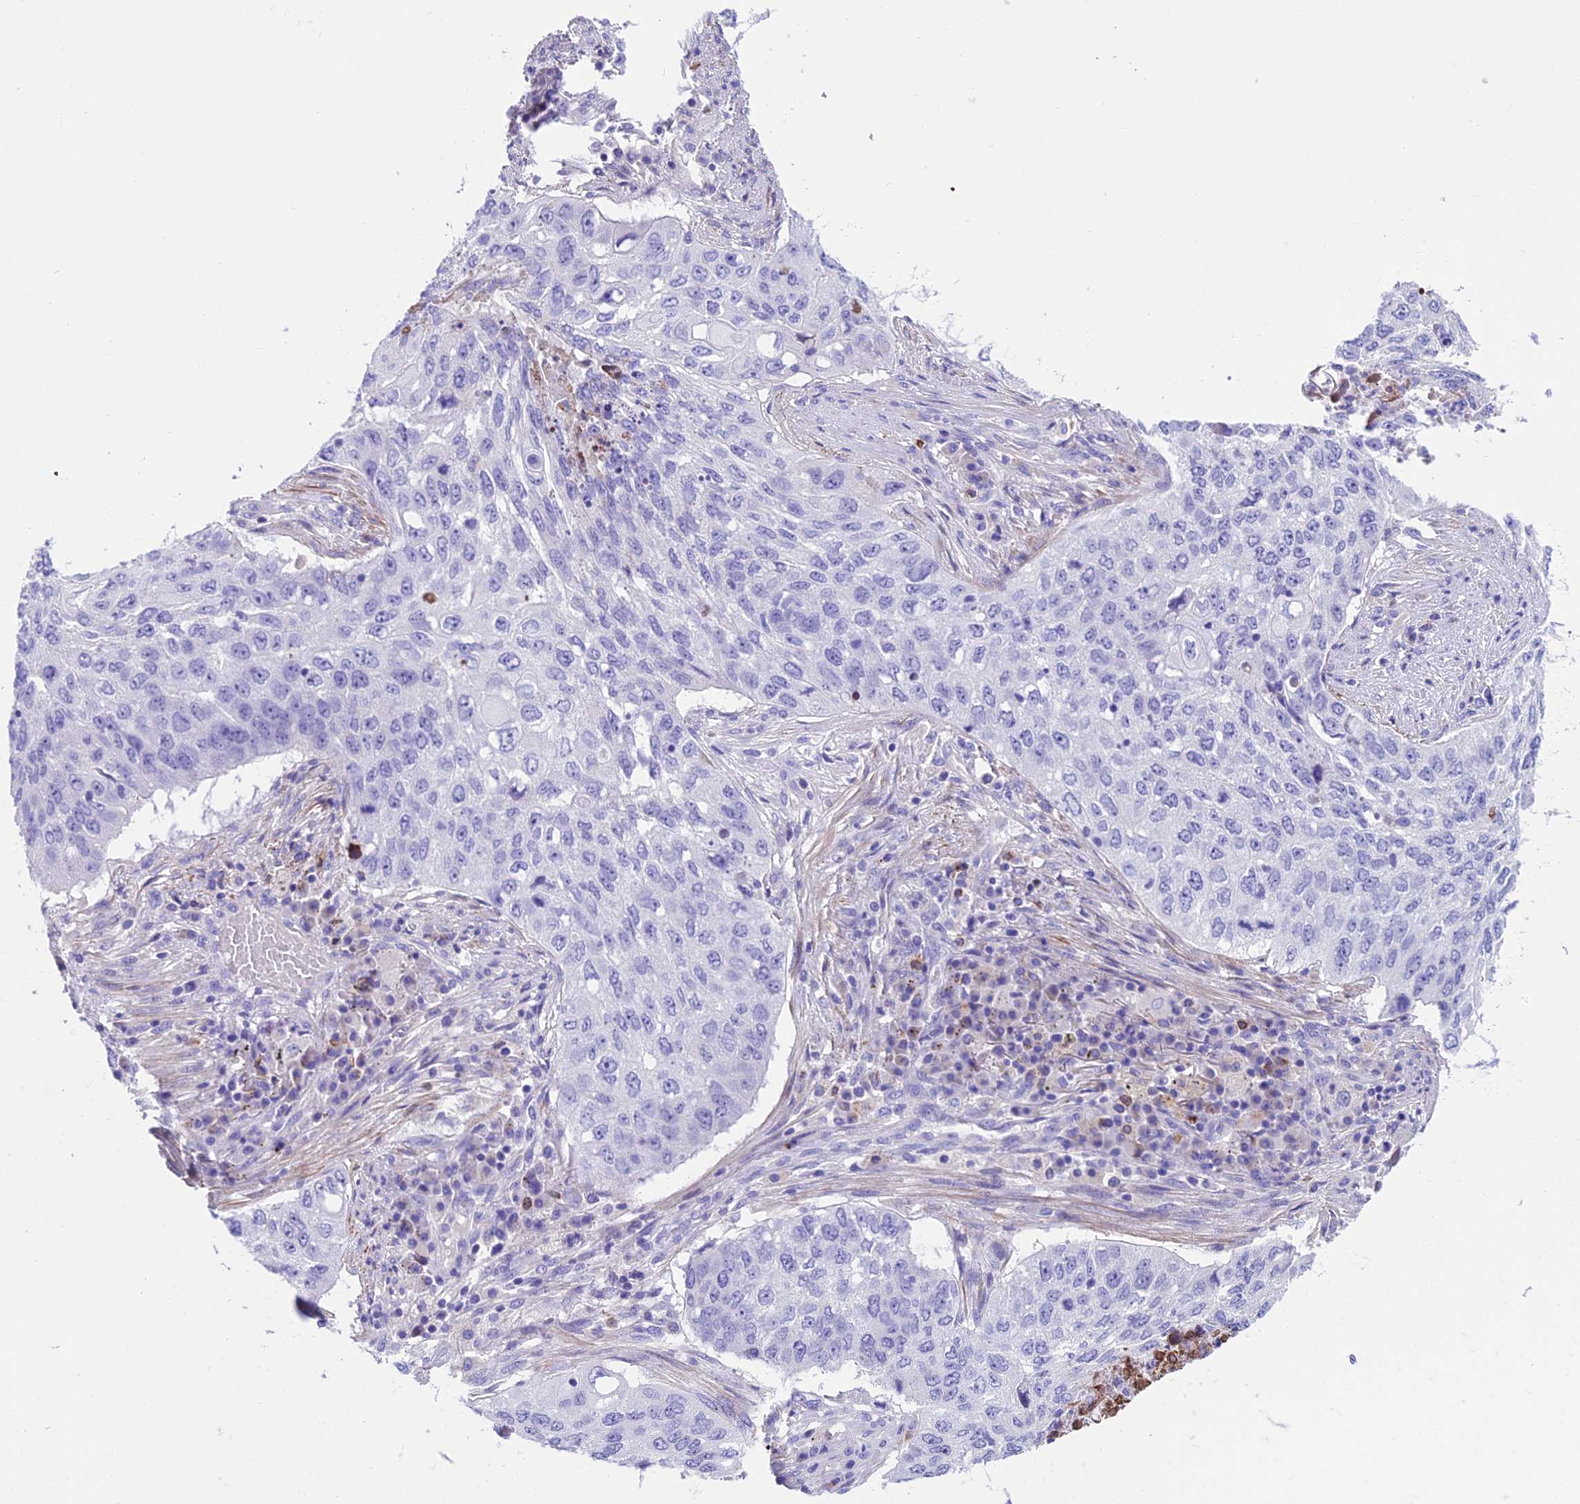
{"staining": {"intensity": "negative", "quantity": "none", "location": "none"}, "tissue": "lung cancer", "cell_type": "Tumor cells", "image_type": "cancer", "snomed": [{"axis": "morphology", "description": "Squamous cell carcinoma, NOS"}, {"axis": "topography", "description": "Lung"}], "caption": "A high-resolution histopathology image shows IHC staining of lung cancer, which displays no significant positivity in tumor cells.", "gene": "GNG11", "patient": {"sex": "female", "age": 63}}